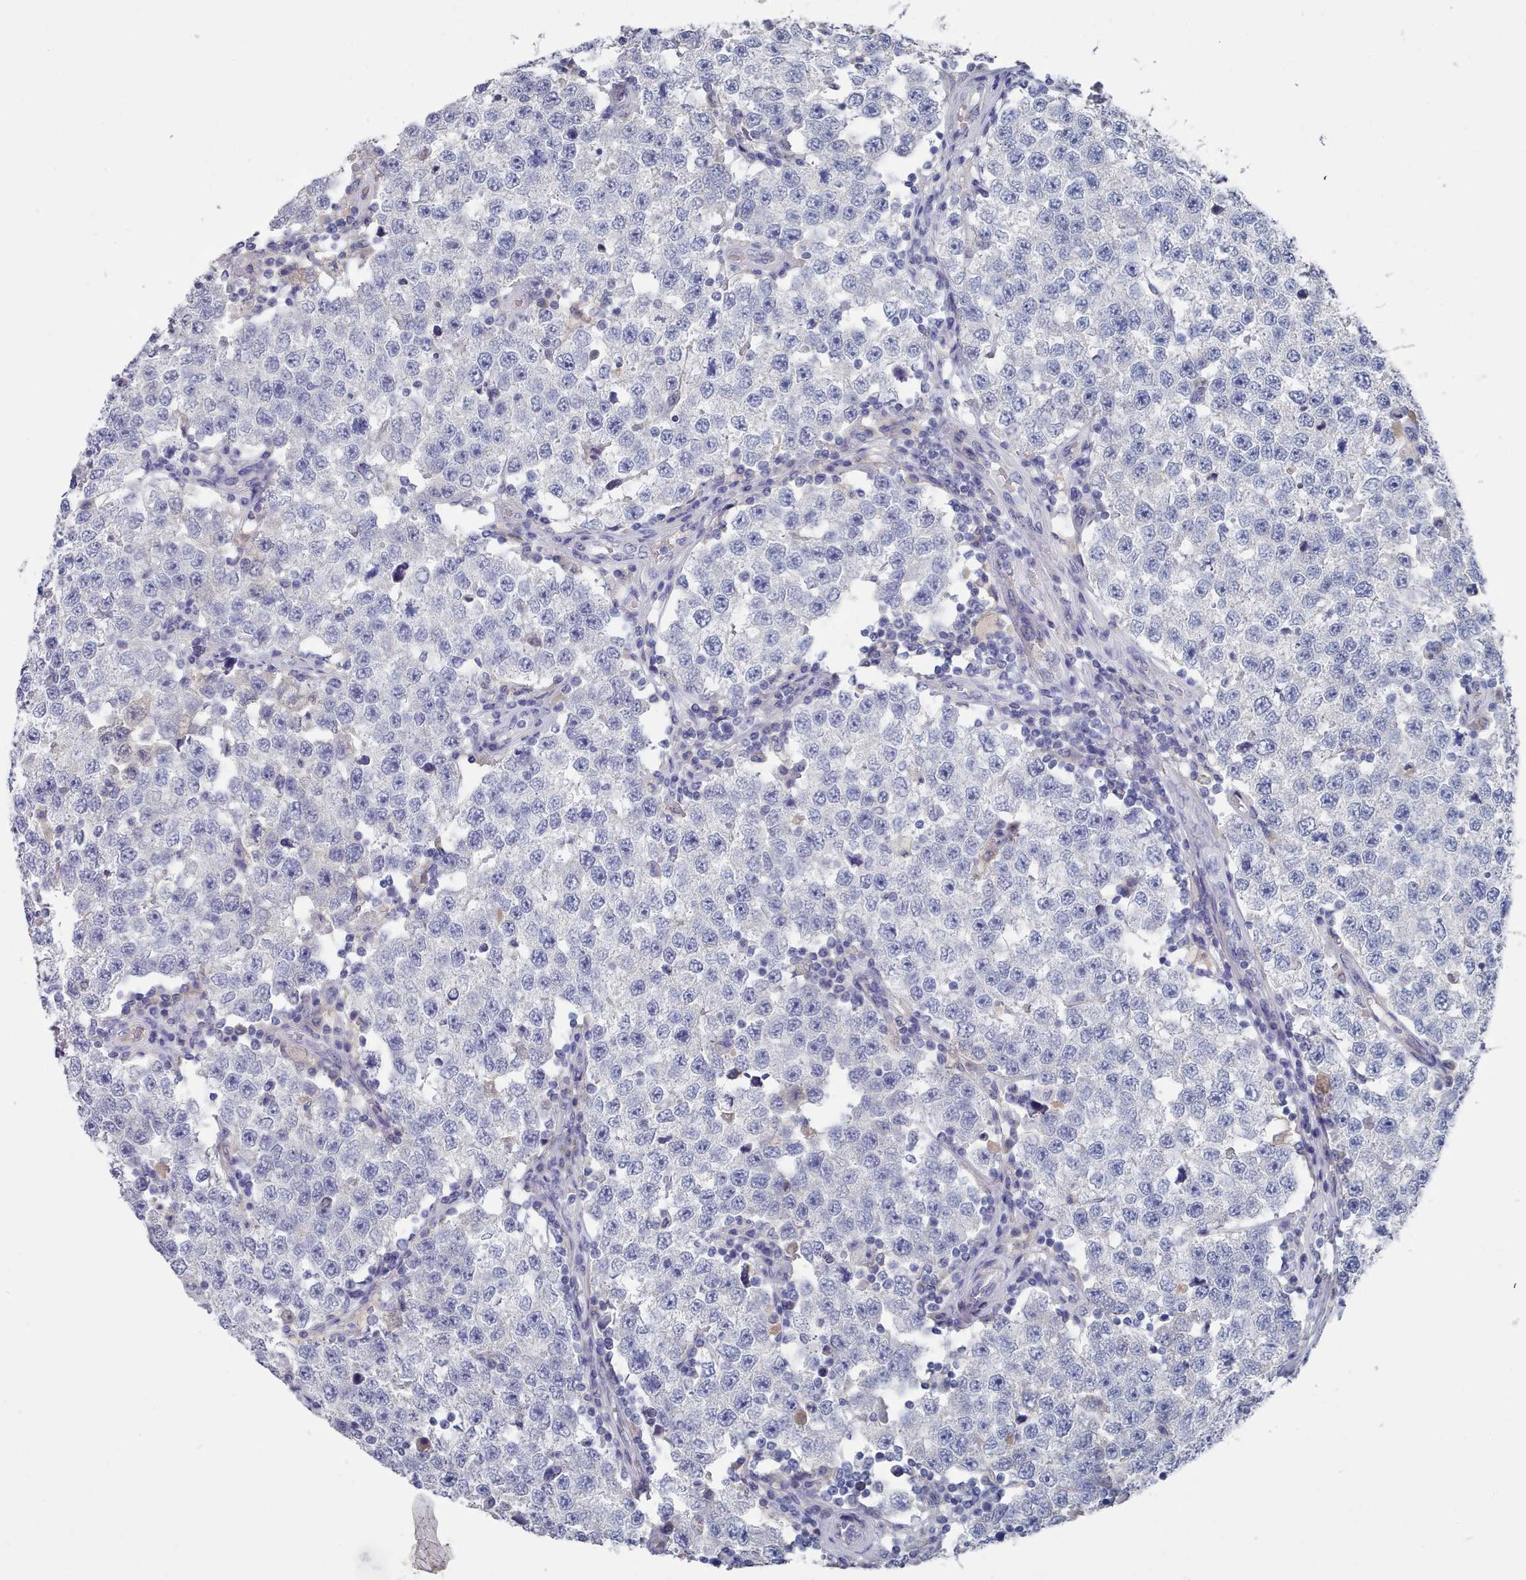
{"staining": {"intensity": "negative", "quantity": "none", "location": "none"}, "tissue": "testis cancer", "cell_type": "Tumor cells", "image_type": "cancer", "snomed": [{"axis": "morphology", "description": "Seminoma, NOS"}, {"axis": "topography", "description": "Testis"}], "caption": "Protein analysis of testis cancer exhibits no significant expression in tumor cells. (Immunohistochemistry, brightfield microscopy, high magnification).", "gene": "ACAD11", "patient": {"sex": "male", "age": 34}}